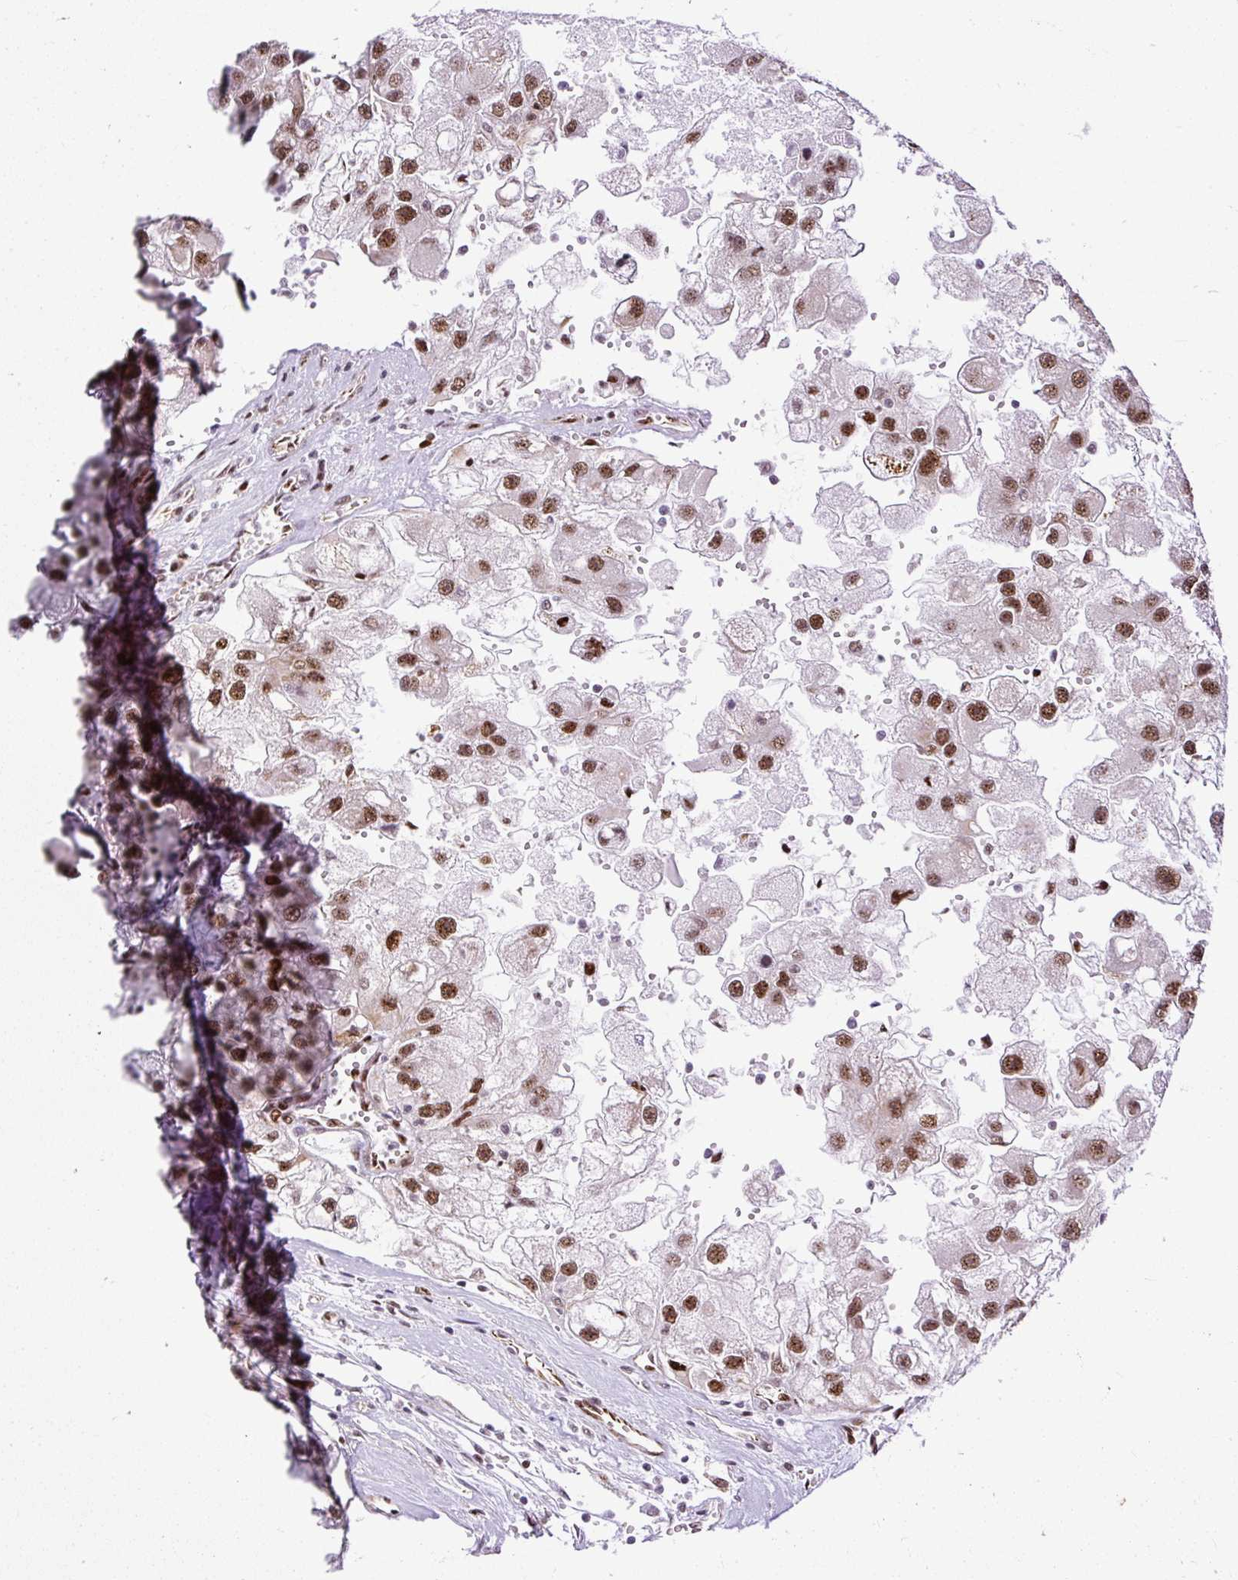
{"staining": {"intensity": "moderate", "quantity": ">75%", "location": "nuclear"}, "tissue": "renal cancer", "cell_type": "Tumor cells", "image_type": "cancer", "snomed": [{"axis": "morphology", "description": "Adenocarcinoma, NOS"}, {"axis": "topography", "description": "Kidney"}], "caption": "Adenocarcinoma (renal) stained for a protein shows moderate nuclear positivity in tumor cells. (Stains: DAB (3,3'-diaminobenzidine) in brown, nuclei in blue, Microscopy: brightfield microscopy at high magnification).", "gene": "LUC7L2", "patient": {"sex": "male", "age": 63}}